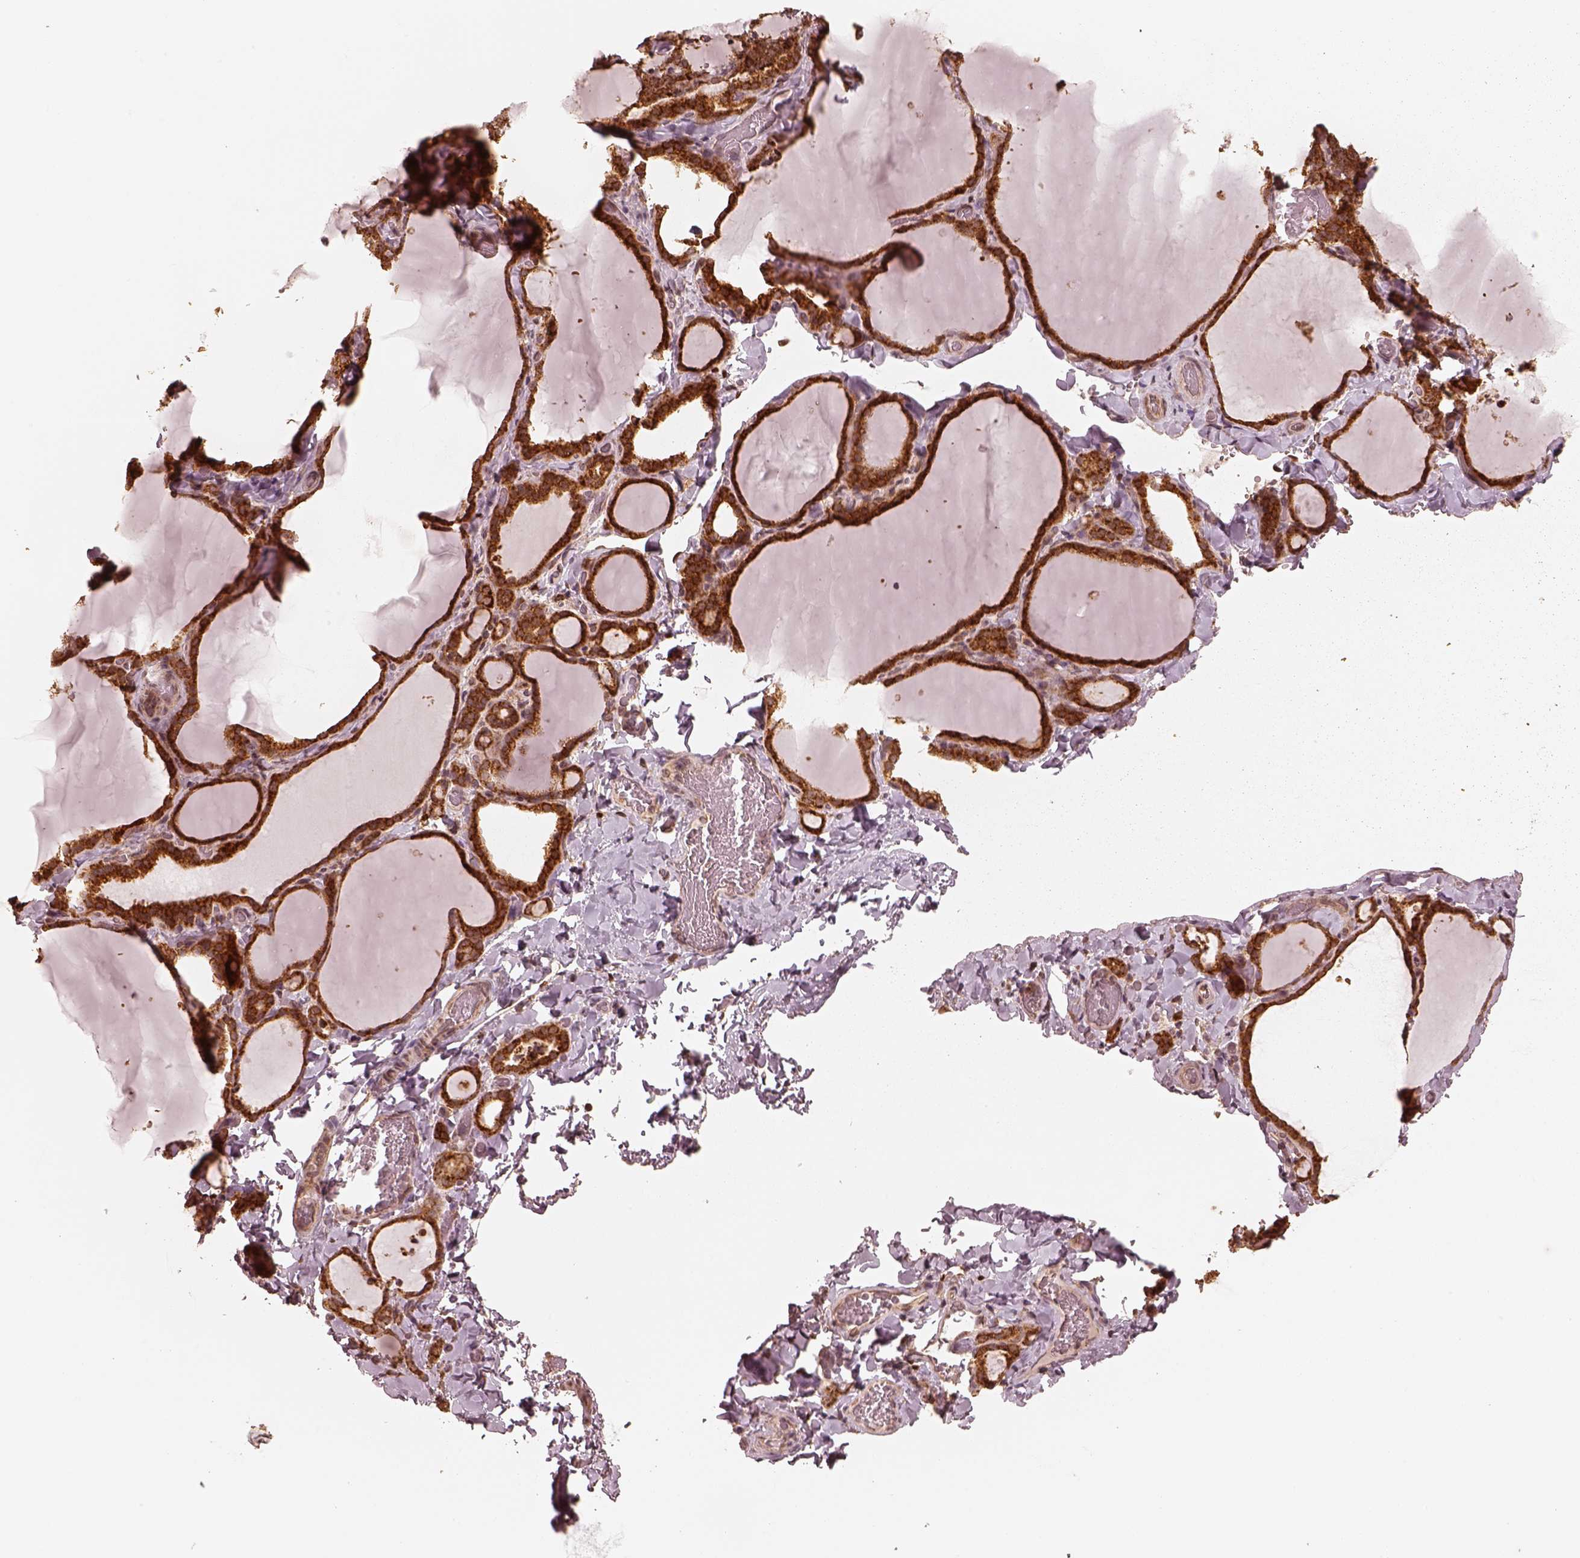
{"staining": {"intensity": "strong", "quantity": ">75%", "location": "cytoplasmic/membranous"}, "tissue": "thyroid gland", "cell_type": "Glandular cells", "image_type": "normal", "snomed": [{"axis": "morphology", "description": "Normal tissue, NOS"}, {"axis": "topography", "description": "Thyroid gland"}], "caption": "A brown stain highlights strong cytoplasmic/membranous staining of a protein in glandular cells of unremarkable human thyroid gland.", "gene": "DNAJC25", "patient": {"sex": "female", "age": 22}}